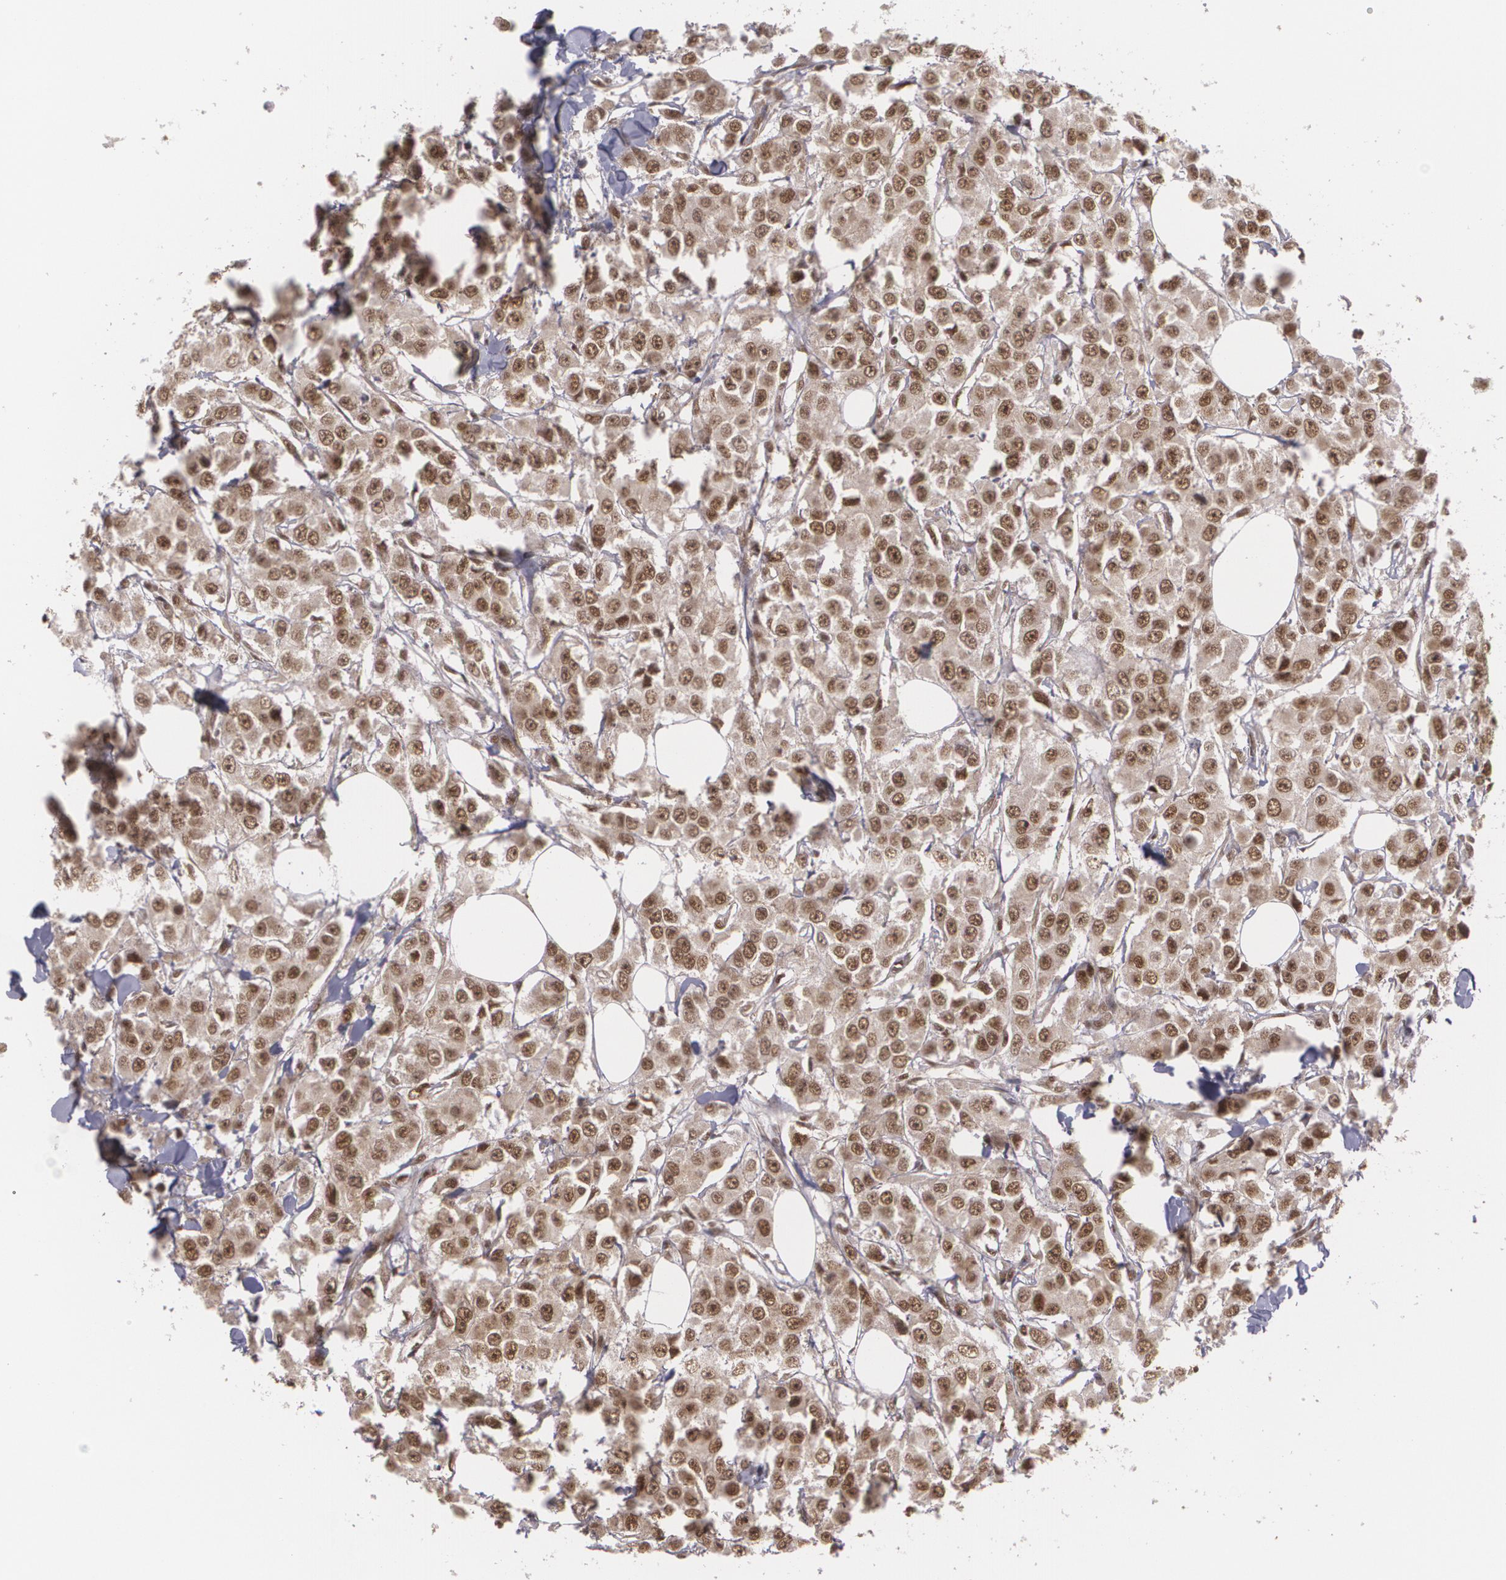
{"staining": {"intensity": "strong", "quantity": ">75%", "location": "nuclear"}, "tissue": "breast cancer", "cell_type": "Tumor cells", "image_type": "cancer", "snomed": [{"axis": "morphology", "description": "Duct carcinoma"}, {"axis": "topography", "description": "Breast"}], "caption": "A brown stain shows strong nuclear expression of a protein in human breast cancer tumor cells.", "gene": "RXRB", "patient": {"sex": "female", "age": 58}}